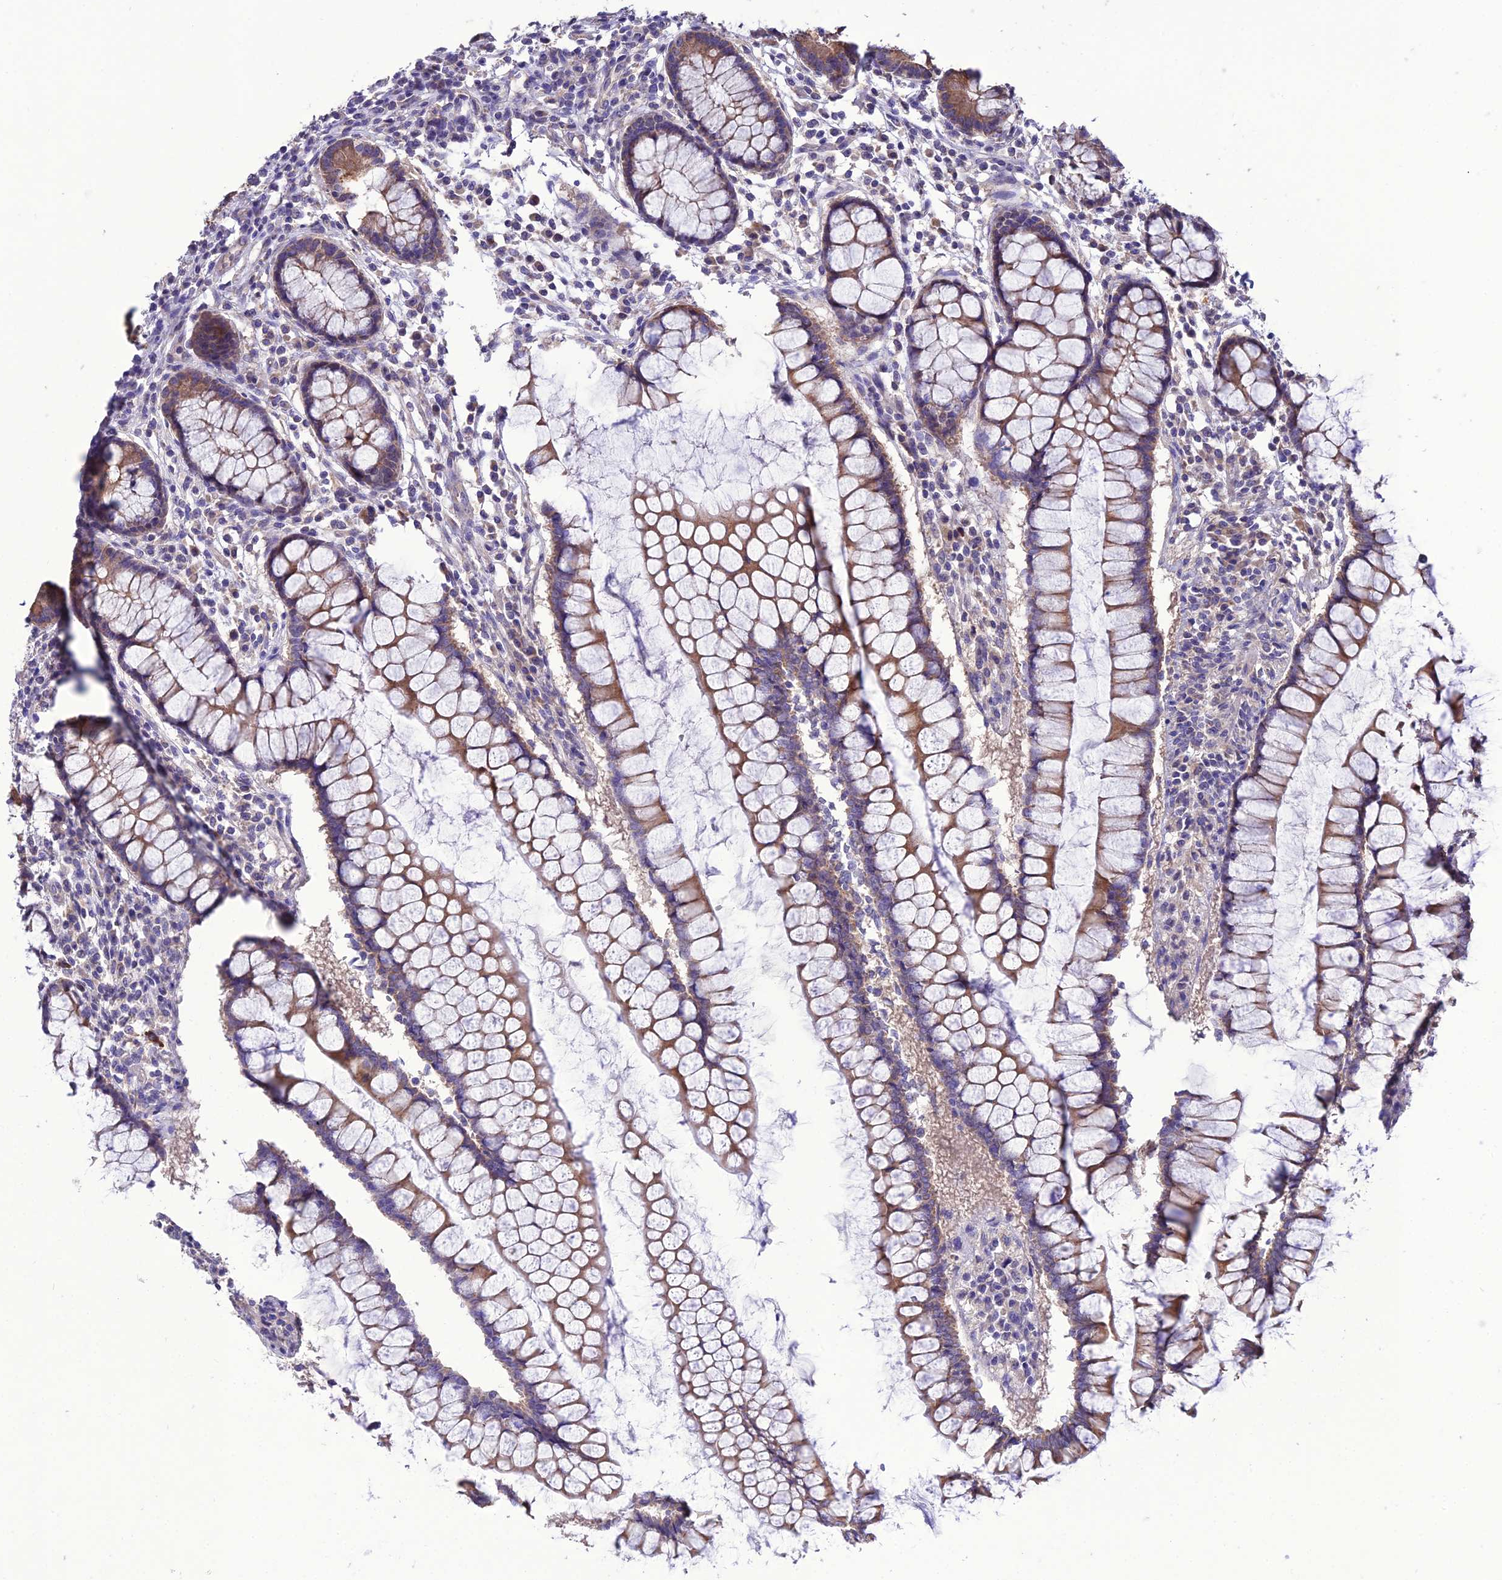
{"staining": {"intensity": "negative", "quantity": "none", "location": "none"}, "tissue": "colon", "cell_type": "Endothelial cells", "image_type": "normal", "snomed": [{"axis": "morphology", "description": "Normal tissue, NOS"}, {"axis": "morphology", "description": "Adenocarcinoma, NOS"}, {"axis": "topography", "description": "Colon"}], "caption": "Immunohistochemistry (IHC) image of unremarkable colon: colon stained with DAB displays no significant protein staining in endothelial cells.", "gene": "HOGA1", "patient": {"sex": "female", "age": 55}}